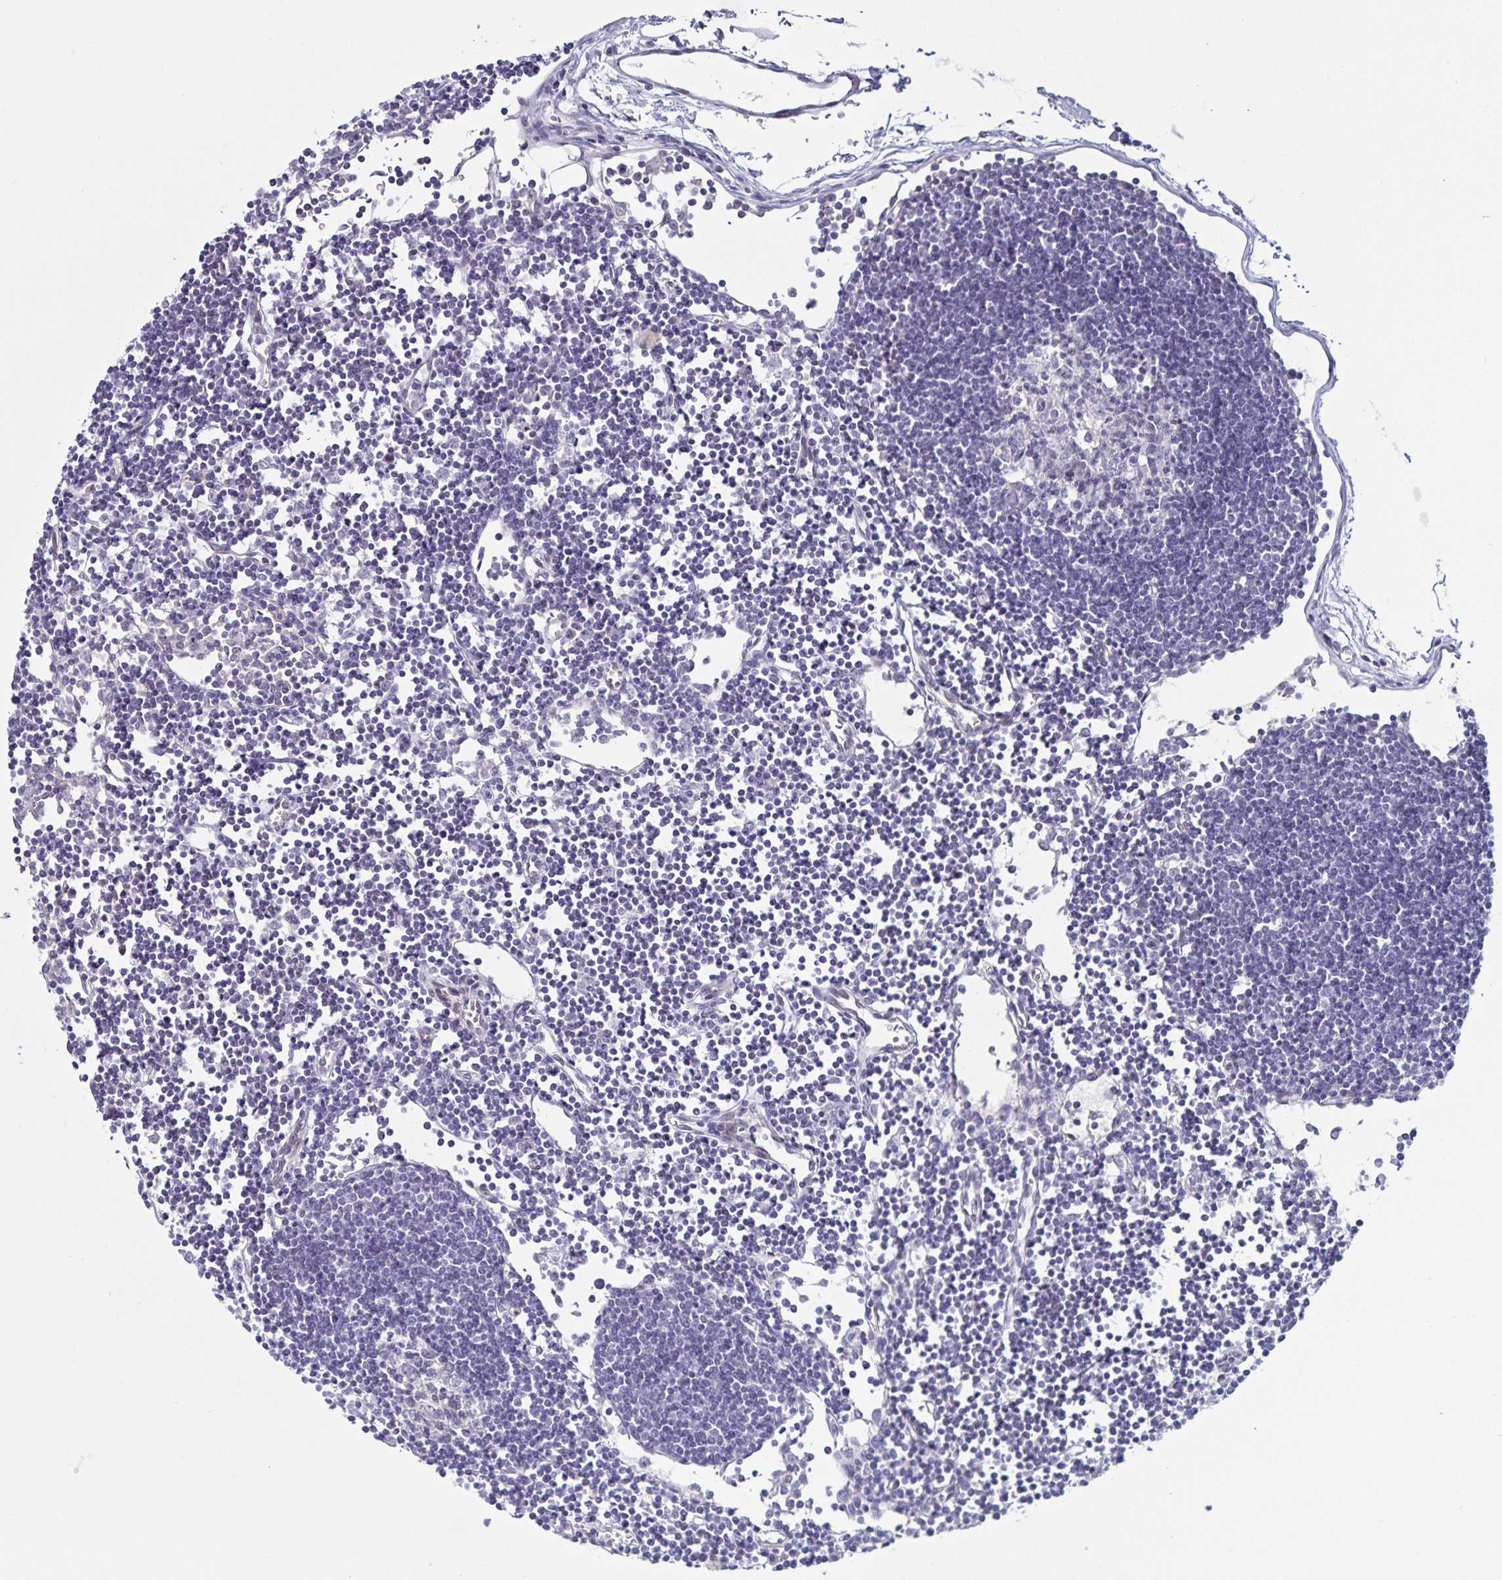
{"staining": {"intensity": "negative", "quantity": "none", "location": "none"}, "tissue": "lymph node", "cell_type": "Germinal center cells", "image_type": "normal", "snomed": [{"axis": "morphology", "description": "Normal tissue, NOS"}, {"axis": "topography", "description": "Lymph node"}], "caption": "Human lymph node stained for a protein using immunohistochemistry exhibits no positivity in germinal center cells.", "gene": "SYNE2", "patient": {"sex": "female", "age": 65}}